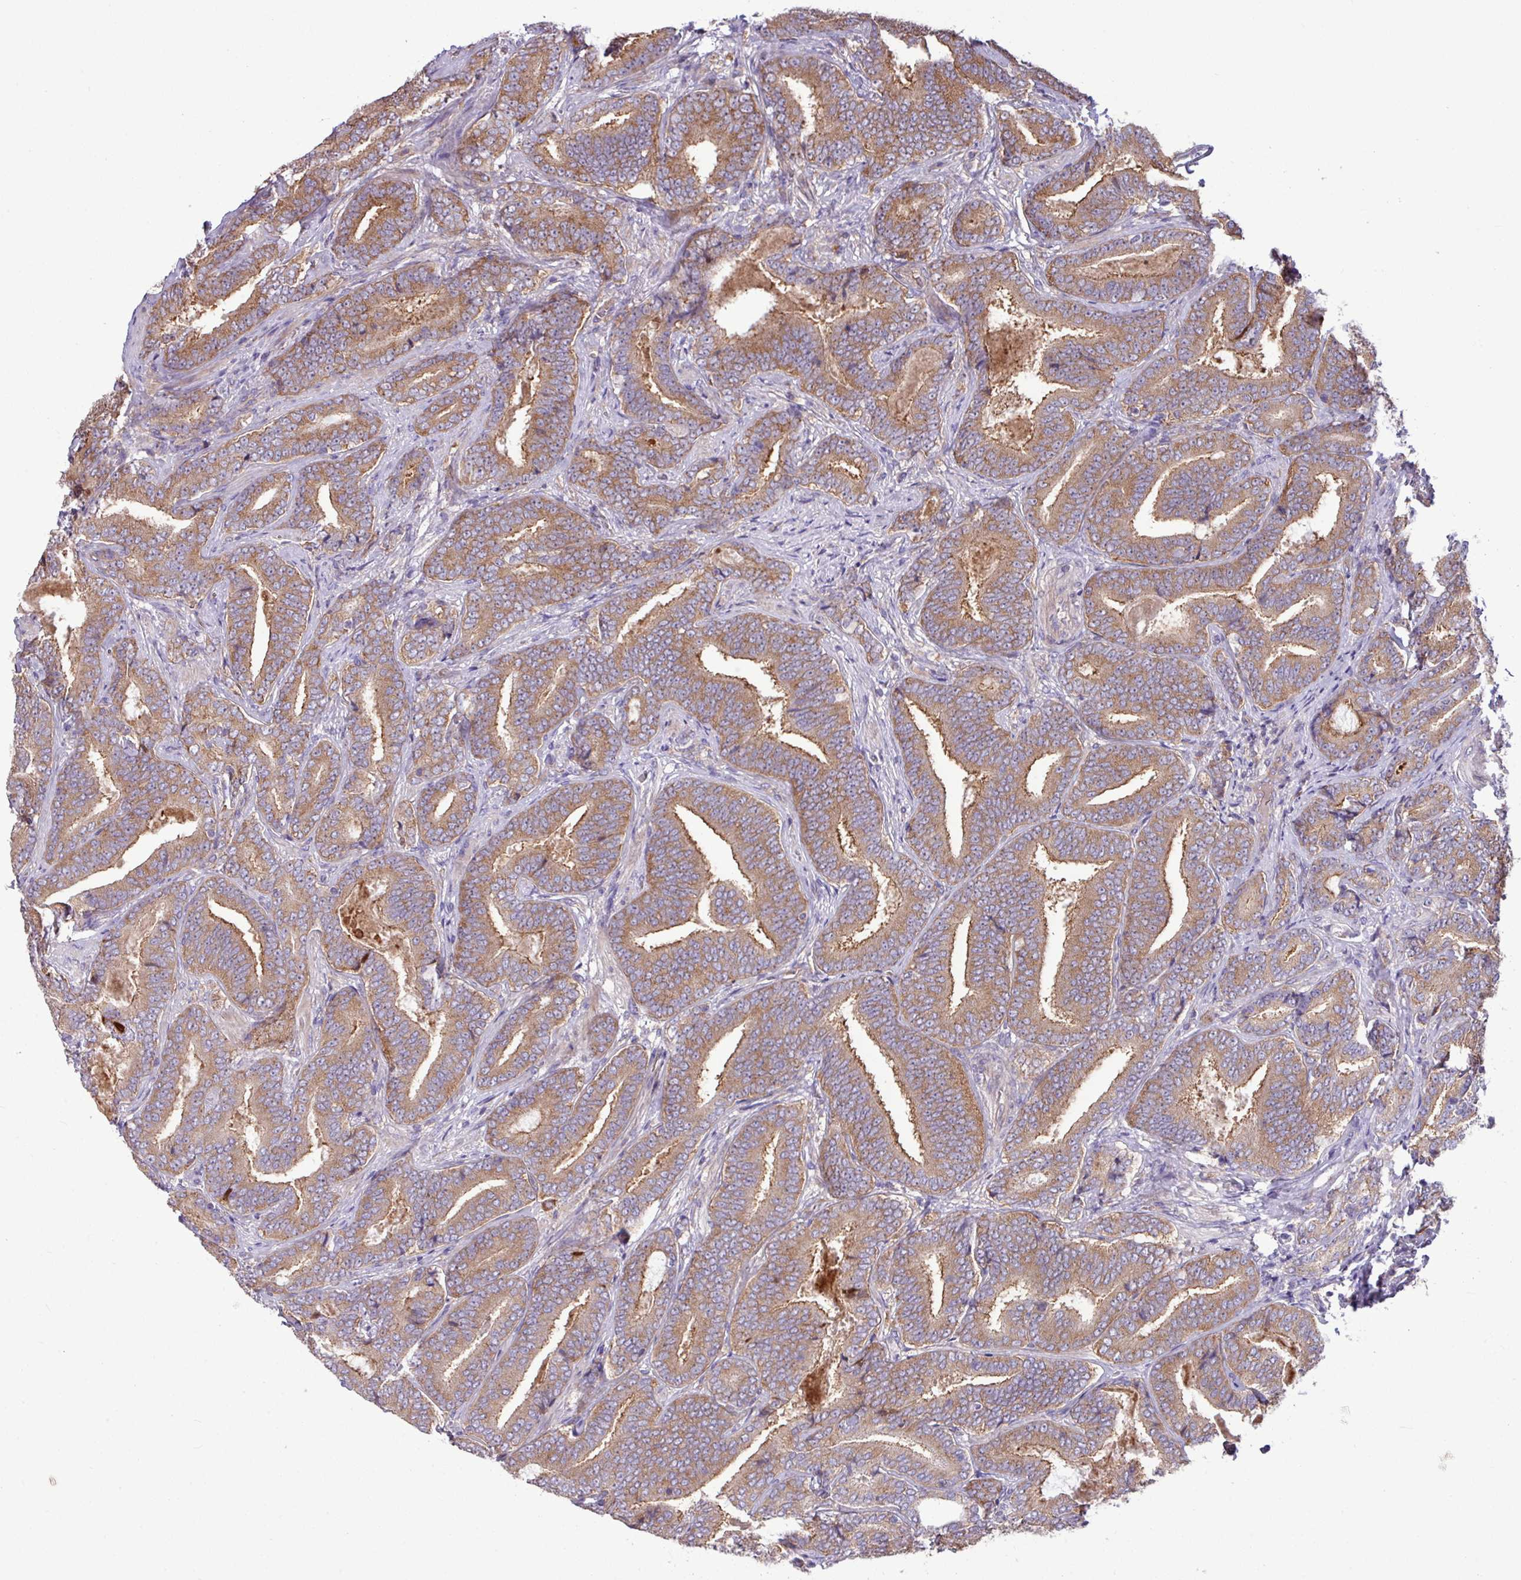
{"staining": {"intensity": "moderate", "quantity": ">75%", "location": "cytoplasmic/membranous"}, "tissue": "prostate cancer", "cell_type": "Tumor cells", "image_type": "cancer", "snomed": [{"axis": "morphology", "description": "Adenocarcinoma, Low grade"}, {"axis": "topography", "description": "Prostate and seminal vesicle, NOS"}], "caption": "Prostate cancer (adenocarcinoma (low-grade)) was stained to show a protein in brown. There is medium levels of moderate cytoplasmic/membranous staining in about >75% of tumor cells. (DAB (3,3'-diaminobenzidine) IHC, brown staining for protein, blue staining for nuclei).", "gene": "LSM12", "patient": {"sex": "male", "age": 61}}